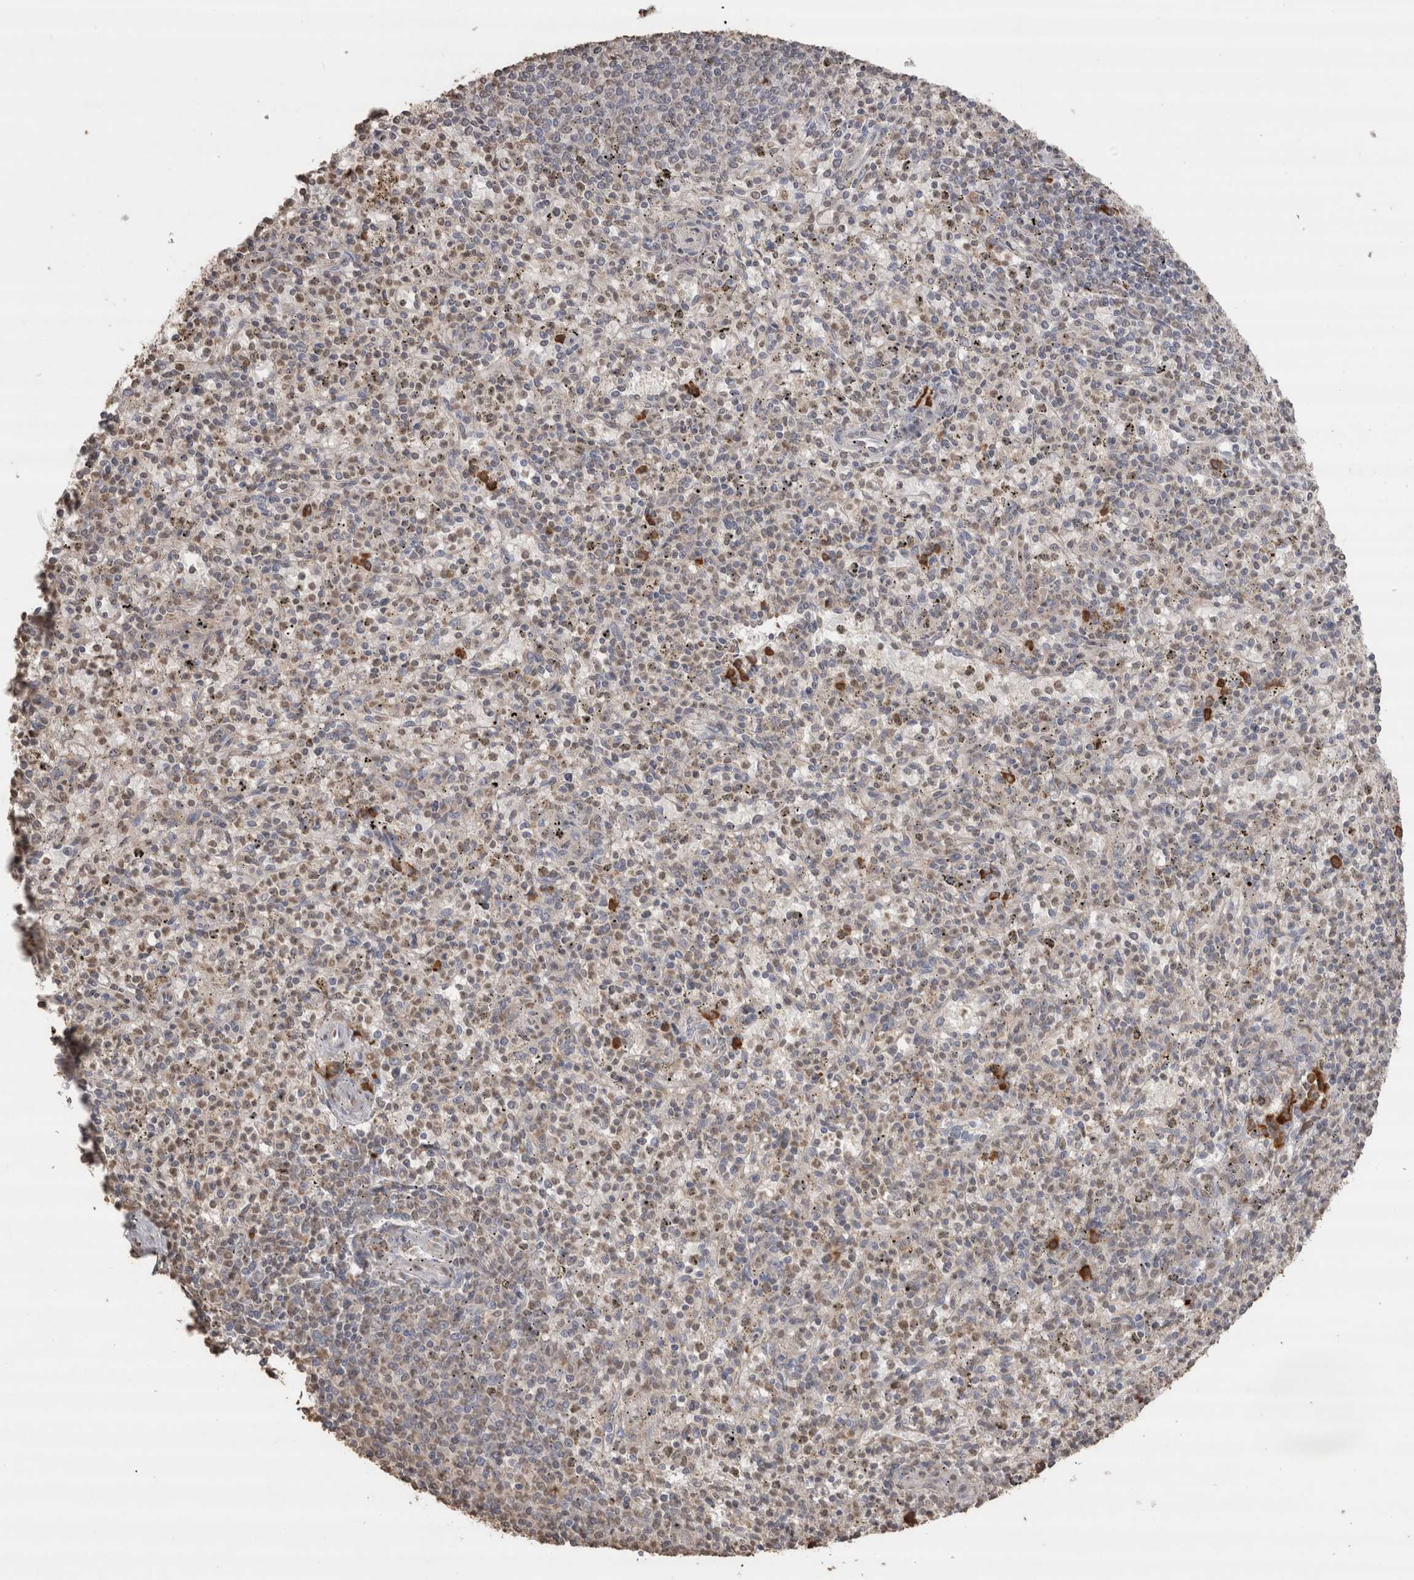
{"staining": {"intensity": "weak", "quantity": ">75%", "location": "nuclear"}, "tissue": "spleen", "cell_type": "Cells in red pulp", "image_type": "normal", "snomed": [{"axis": "morphology", "description": "Normal tissue, NOS"}, {"axis": "topography", "description": "Spleen"}], "caption": "Weak nuclear expression for a protein is appreciated in approximately >75% of cells in red pulp of benign spleen using immunohistochemistry.", "gene": "CRELD2", "patient": {"sex": "male", "age": 72}}